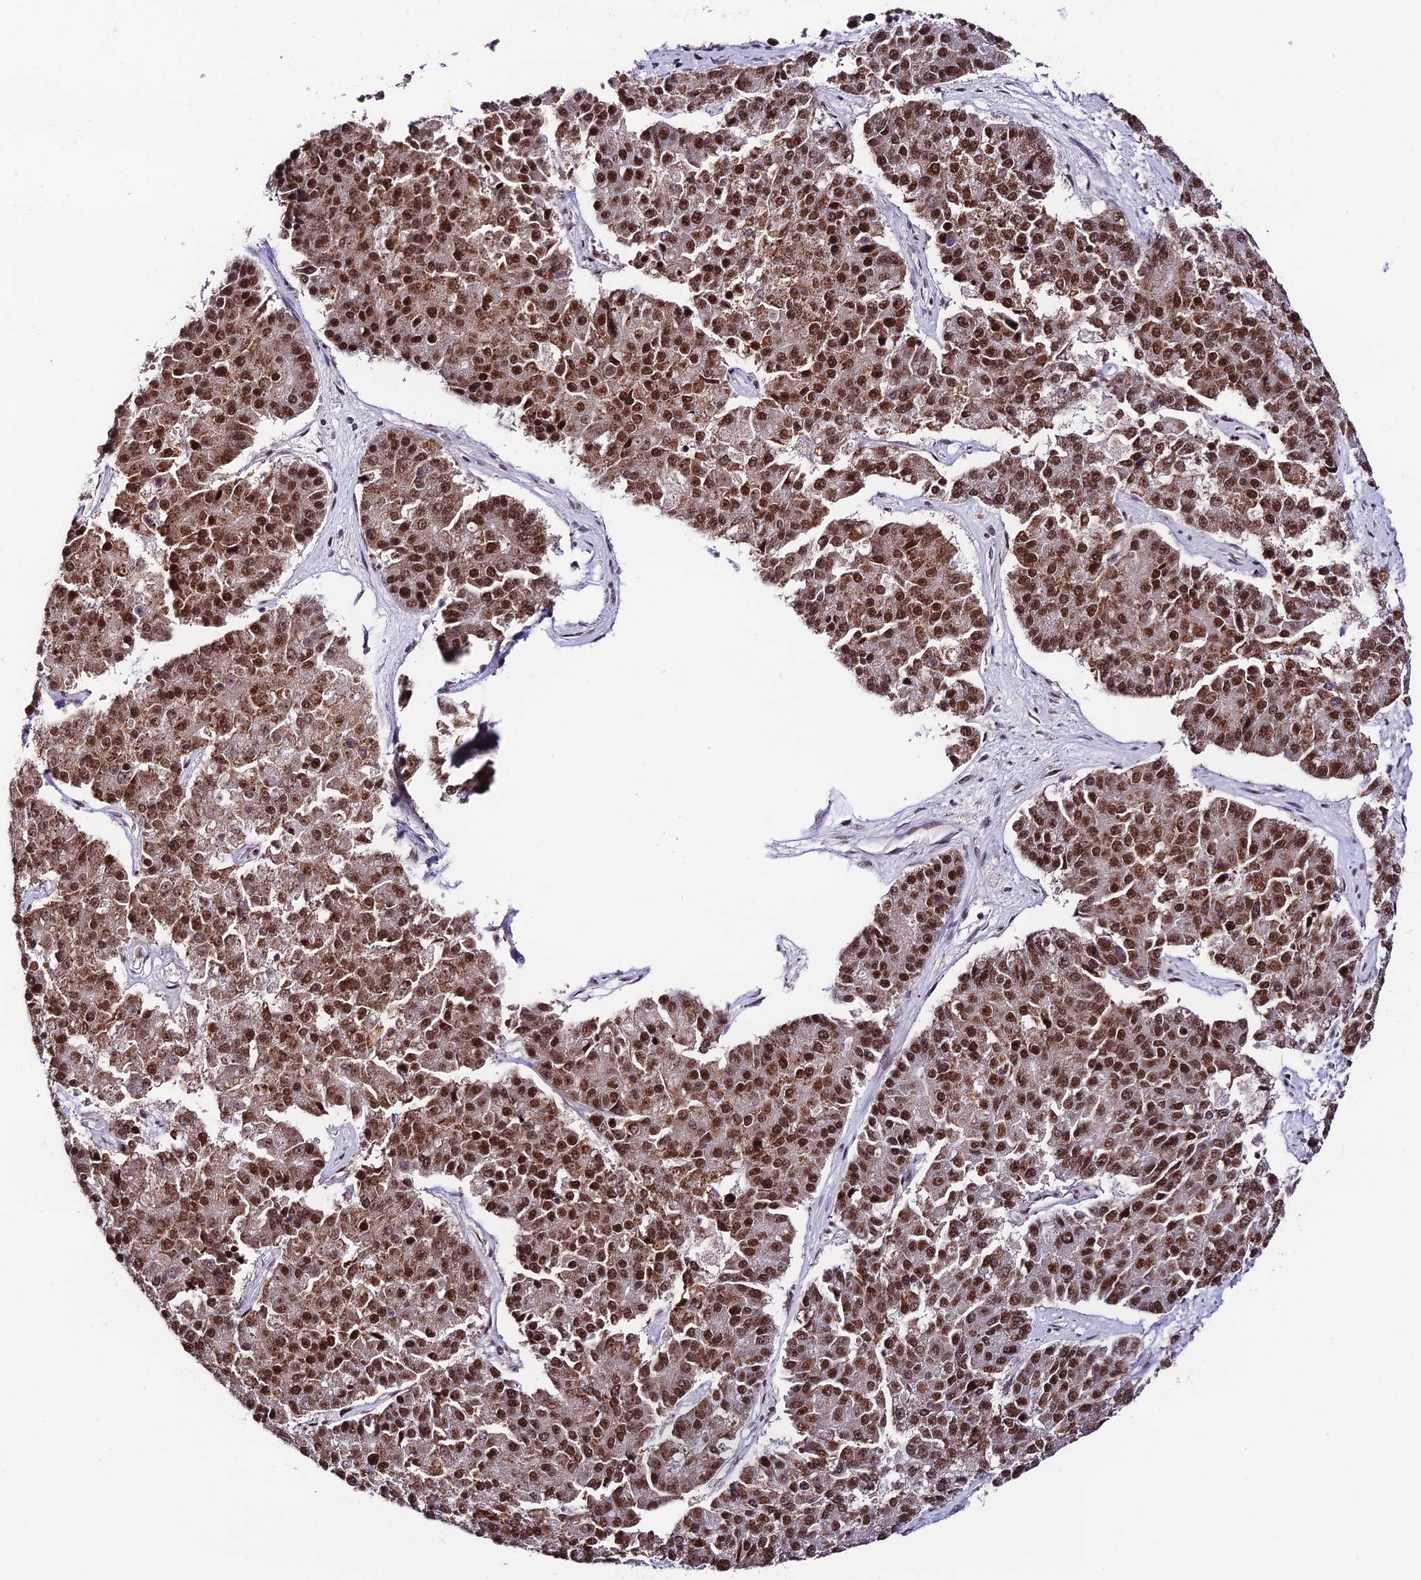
{"staining": {"intensity": "moderate", "quantity": ">75%", "location": "cytoplasmic/membranous,nuclear"}, "tissue": "pancreatic cancer", "cell_type": "Tumor cells", "image_type": "cancer", "snomed": [{"axis": "morphology", "description": "Adenocarcinoma, NOS"}, {"axis": "topography", "description": "Pancreas"}], "caption": "Tumor cells reveal moderate cytoplasmic/membranous and nuclear expression in about >75% of cells in adenocarcinoma (pancreatic).", "gene": "THOC7", "patient": {"sex": "male", "age": 50}}